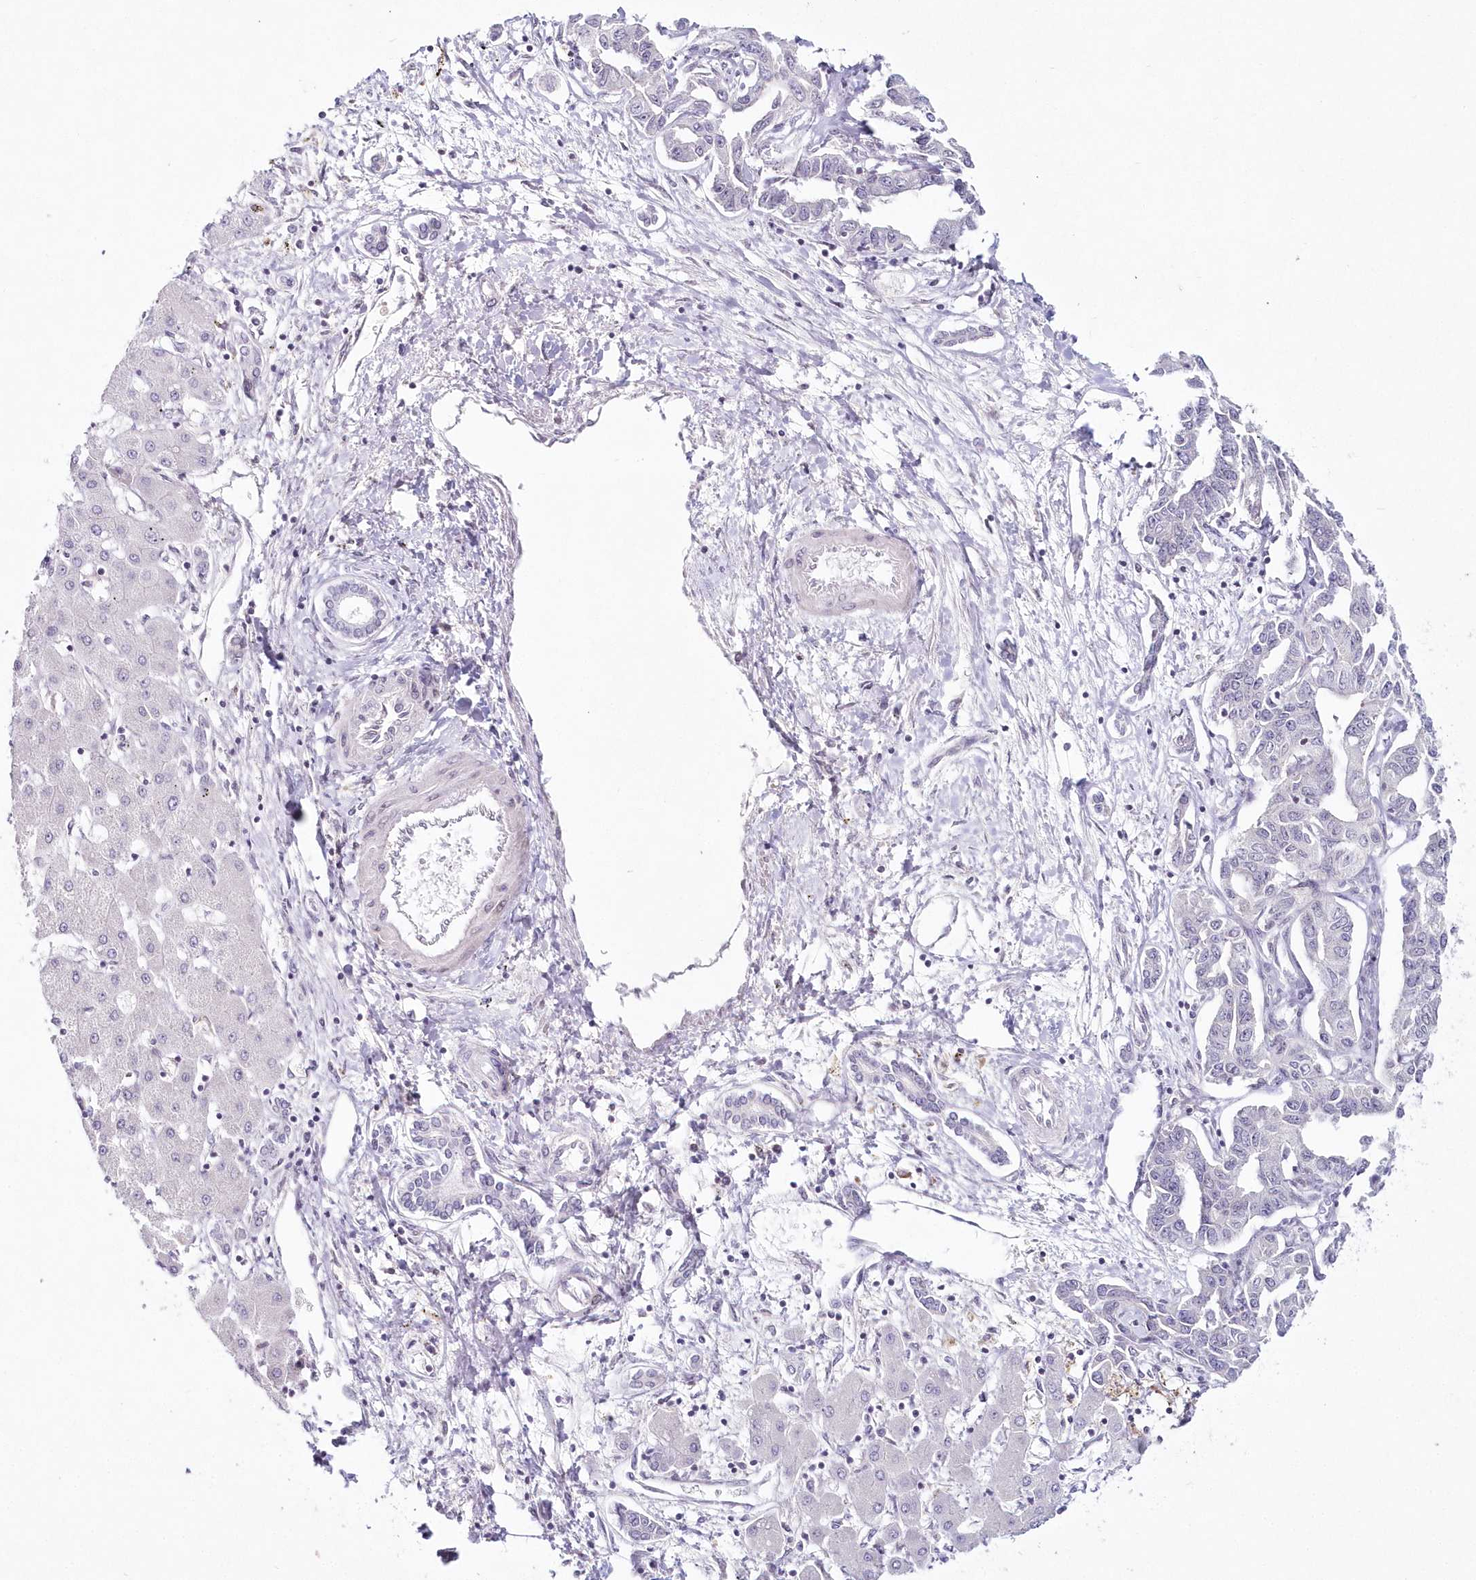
{"staining": {"intensity": "negative", "quantity": "none", "location": "none"}, "tissue": "liver cancer", "cell_type": "Tumor cells", "image_type": "cancer", "snomed": [{"axis": "morphology", "description": "Cholangiocarcinoma"}, {"axis": "topography", "description": "Liver"}], "caption": "The image reveals no staining of tumor cells in liver cholangiocarcinoma.", "gene": "HYCC2", "patient": {"sex": "male", "age": 59}}